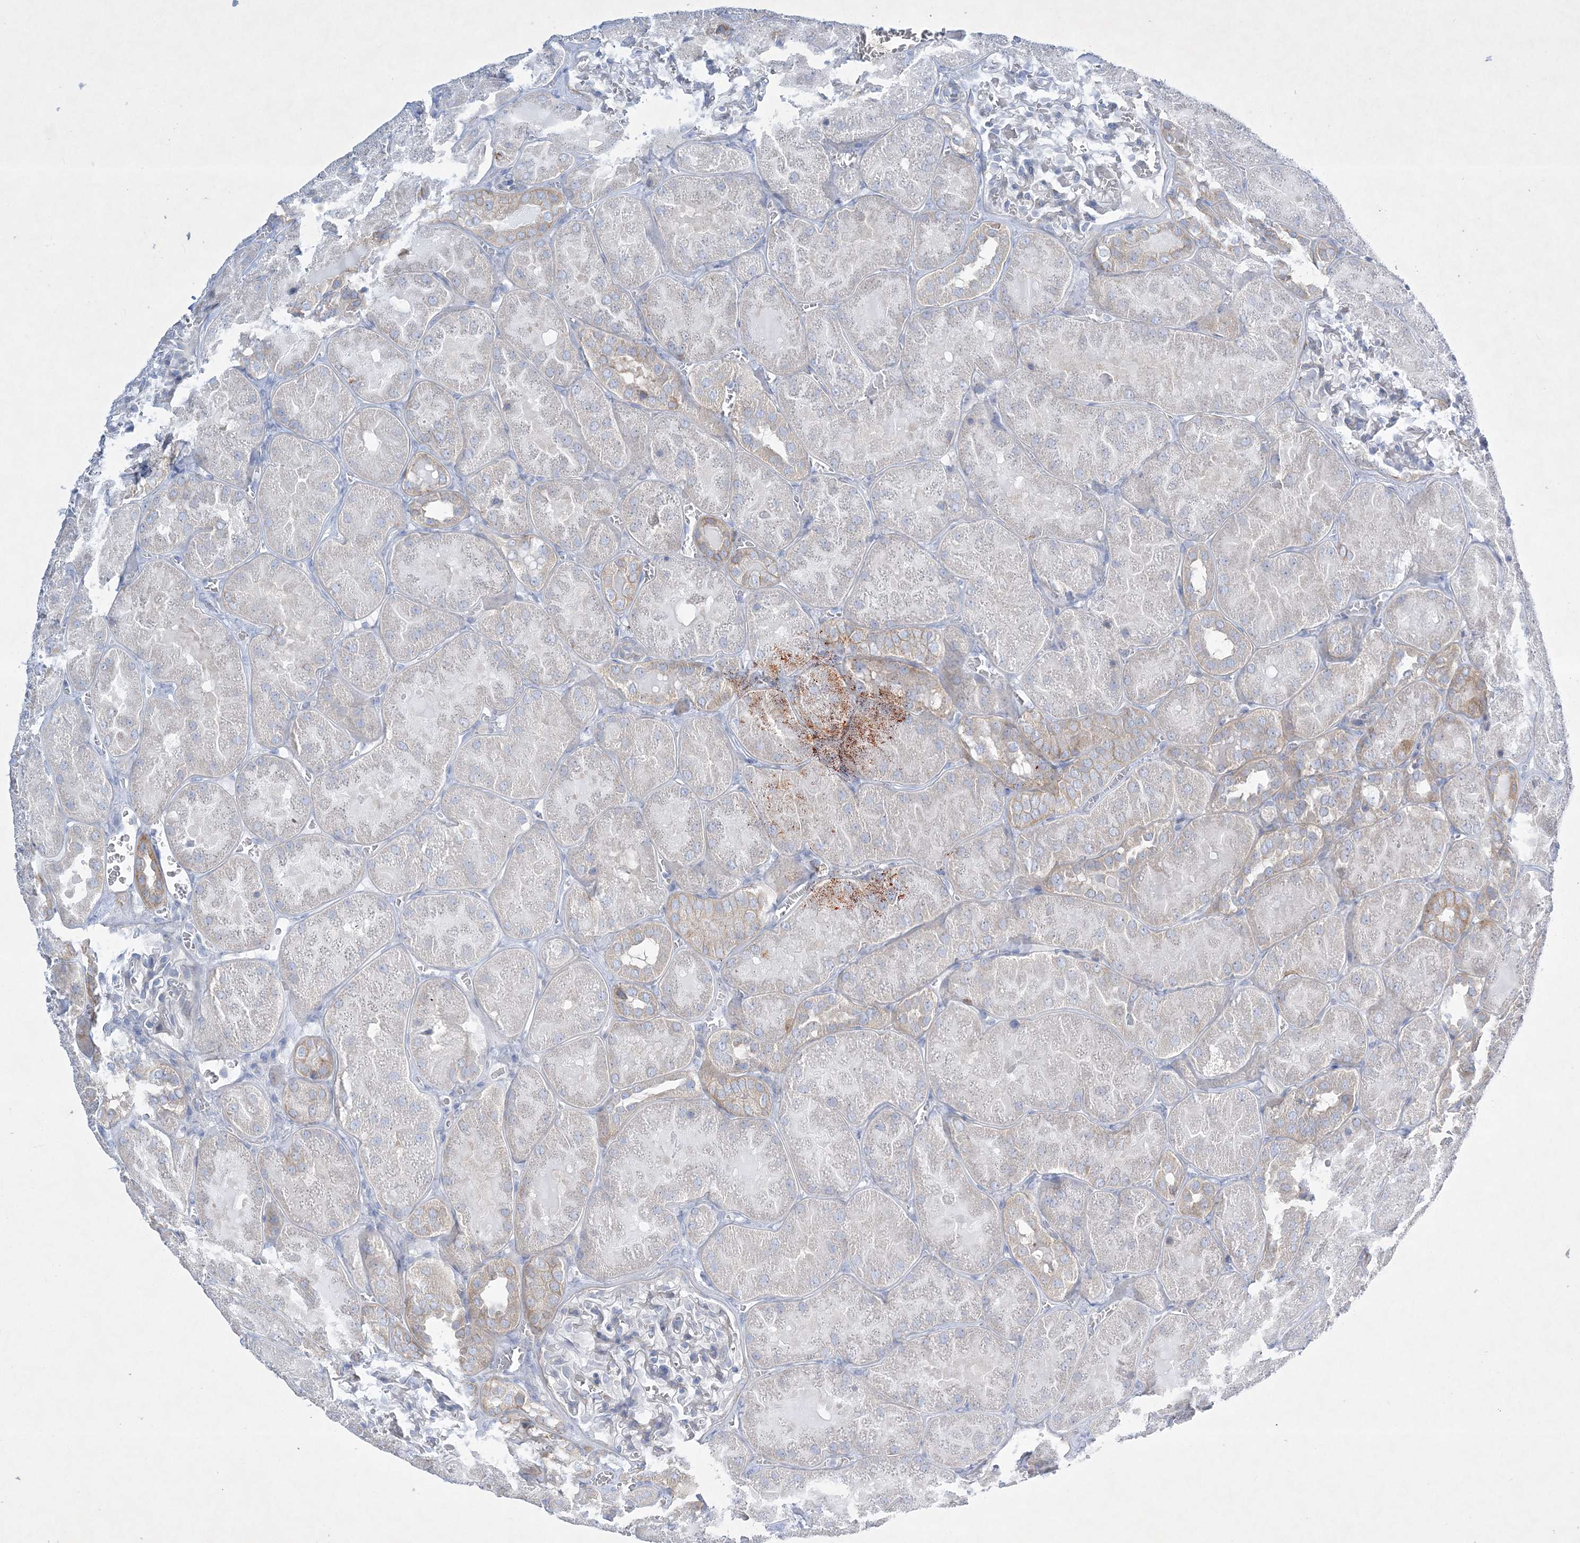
{"staining": {"intensity": "negative", "quantity": "none", "location": "none"}, "tissue": "kidney", "cell_type": "Cells in glomeruli", "image_type": "normal", "snomed": [{"axis": "morphology", "description": "Normal tissue, NOS"}, {"axis": "topography", "description": "Kidney"}], "caption": "The IHC histopathology image has no significant positivity in cells in glomeruli of kidney.", "gene": "FARSB", "patient": {"sex": "male", "age": 28}}